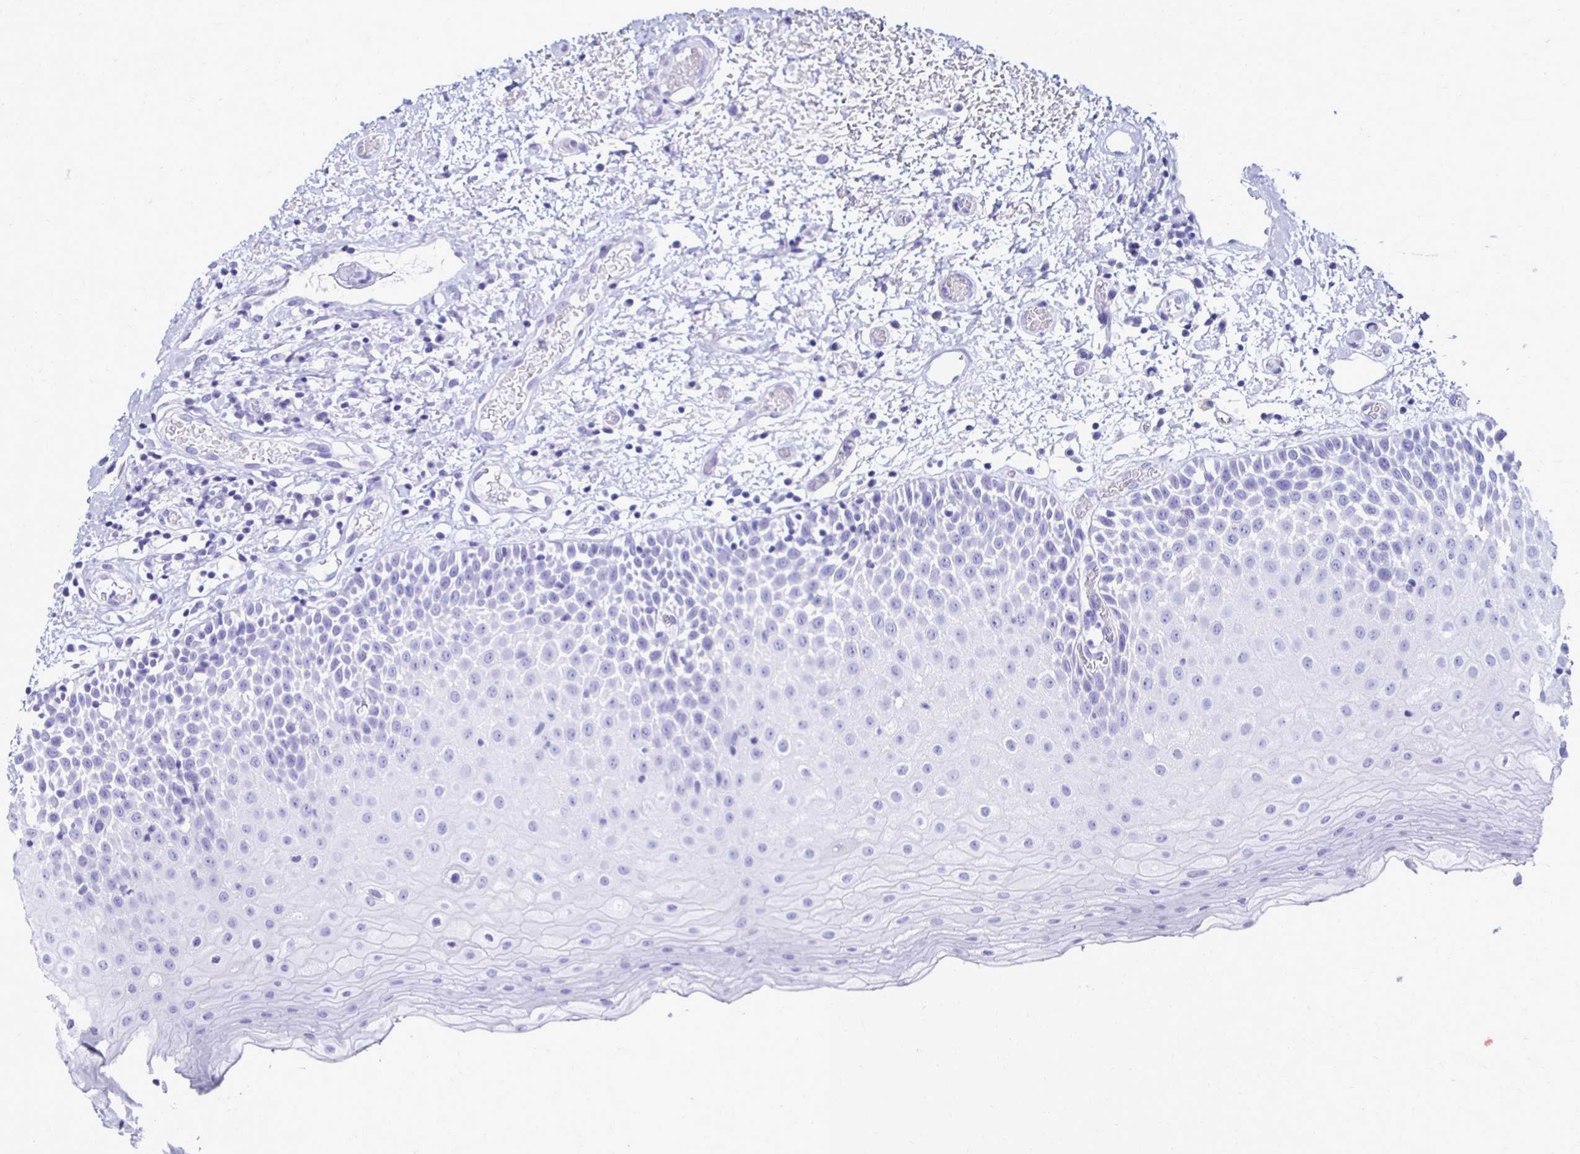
{"staining": {"intensity": "negative", "quantity": "none", "location": "none"}, "tissue": "oral mucosa", "cell_type": "Squamous epithelial cells", "image_type": "normal", "snomed": [{"axis": "morphology", "description": "Normal tissue, NOS"}, {"axis": "topography", "description": "Oral tissue"}], "caption": "Immunohistochemical staining of normal oral mucosa displays no significant staining in squamous epithelial cells.", "gene": "CST5", "patient": {"sex": "female", "age": 82}}